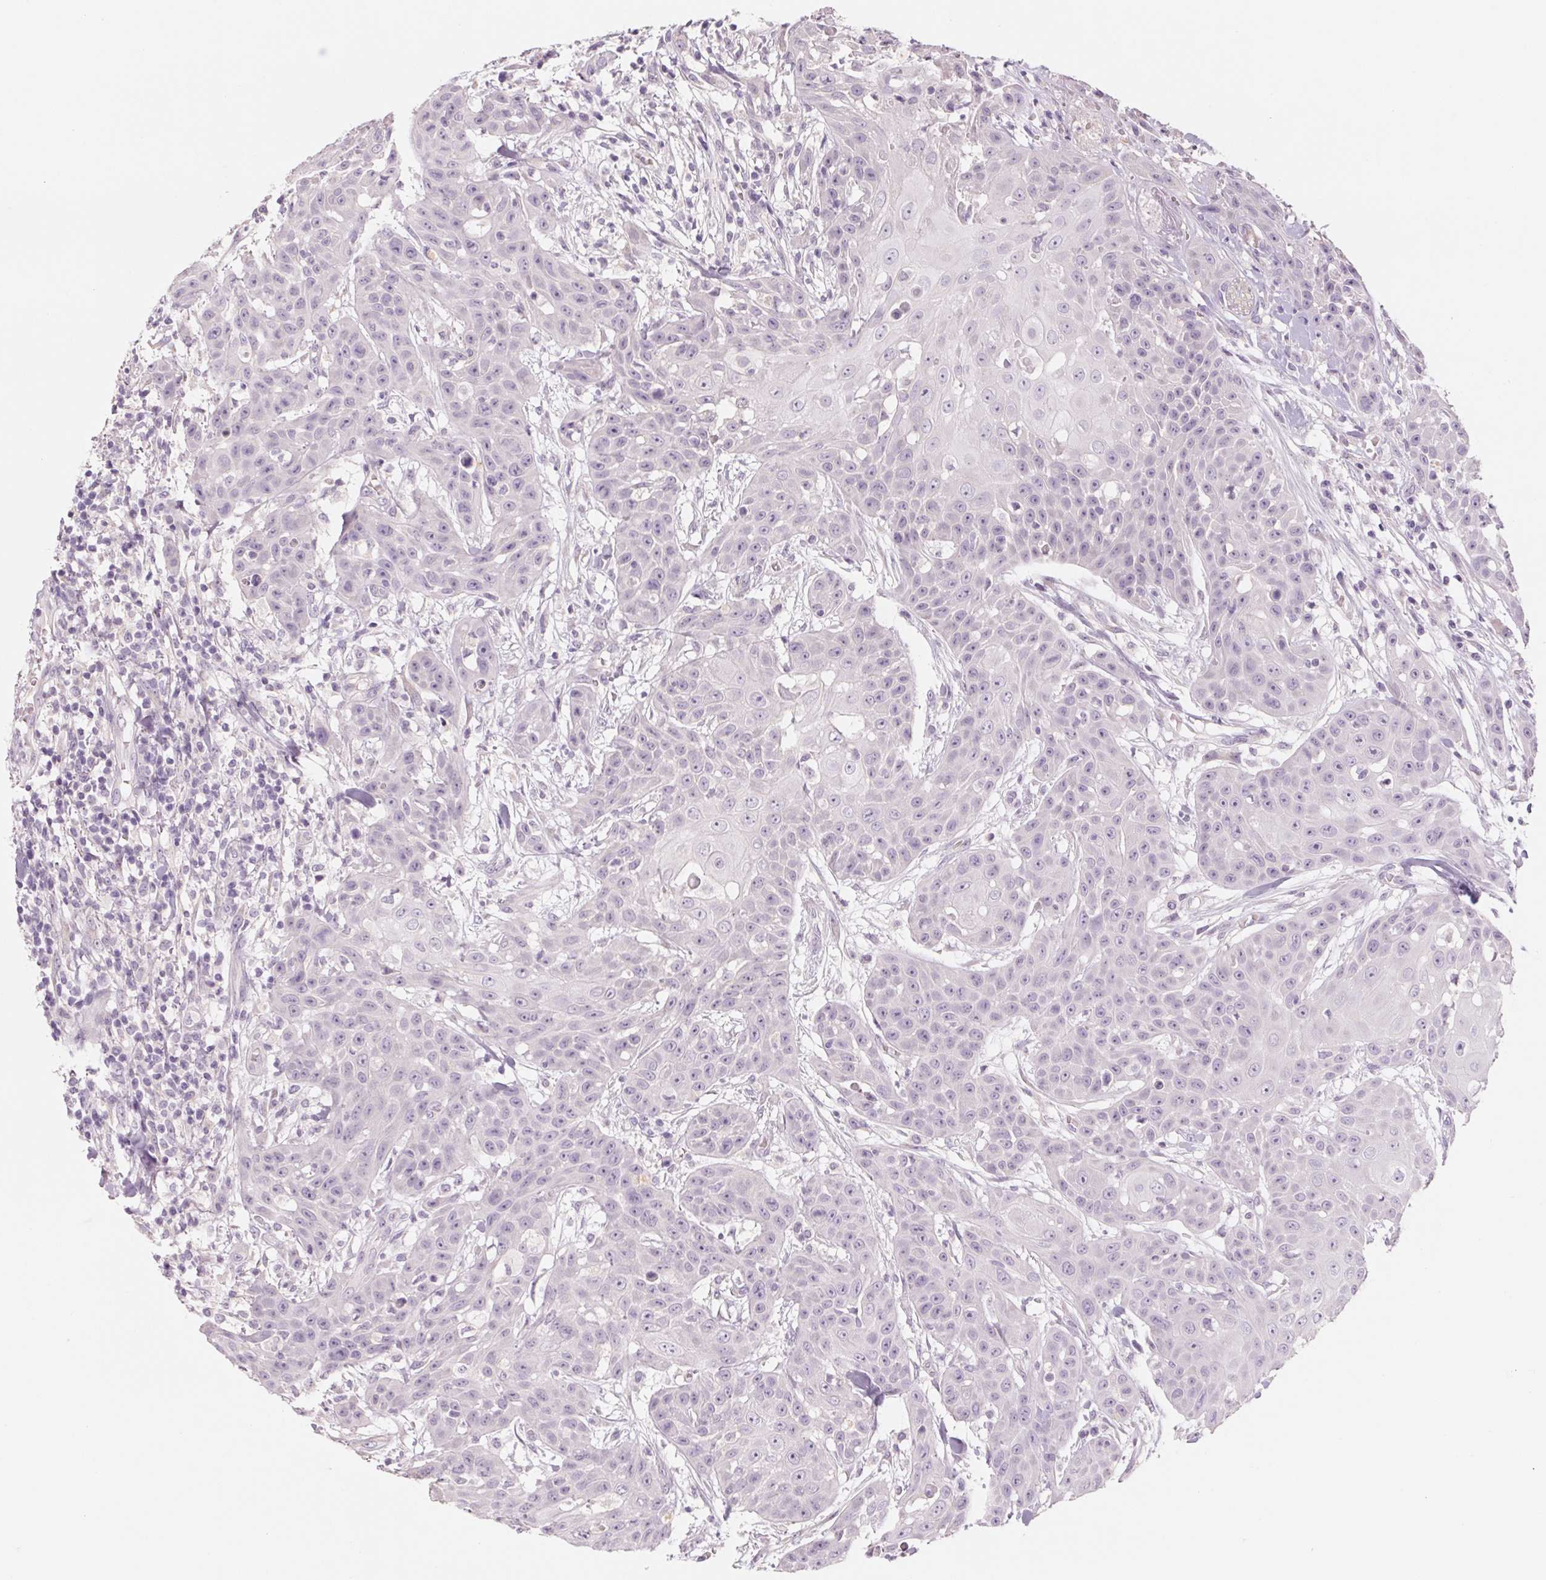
{"staining": {"intensity": "negative", "quantity": "none", "location": "none"}, "tissue": "head and neck cancer", "cell_type": "Tumor cells", "image_type": "cancer", "snomed": [{"axis": "morphology", "description": "Squamous cell carcinoma, NOS"}, {"axis": "topography", "description": "Oral tissue"}, {"axis": "topography", "description": "Head-Neck"}], "caption": "IHC micrograph of neoplastic tissue: human head and neck squamous cell carcinoma stained with DAB (3,3'-diaminobenzidine) shows no significant protein positivity in tumor cells. The staining was performed using DAB to visualize the protein expression in brown, while the nuclei were stained in blue with hematoxylin (Magnification: 20x).", "gene": "POU1F1", "patient": {"sex": "female", "age": 55}}